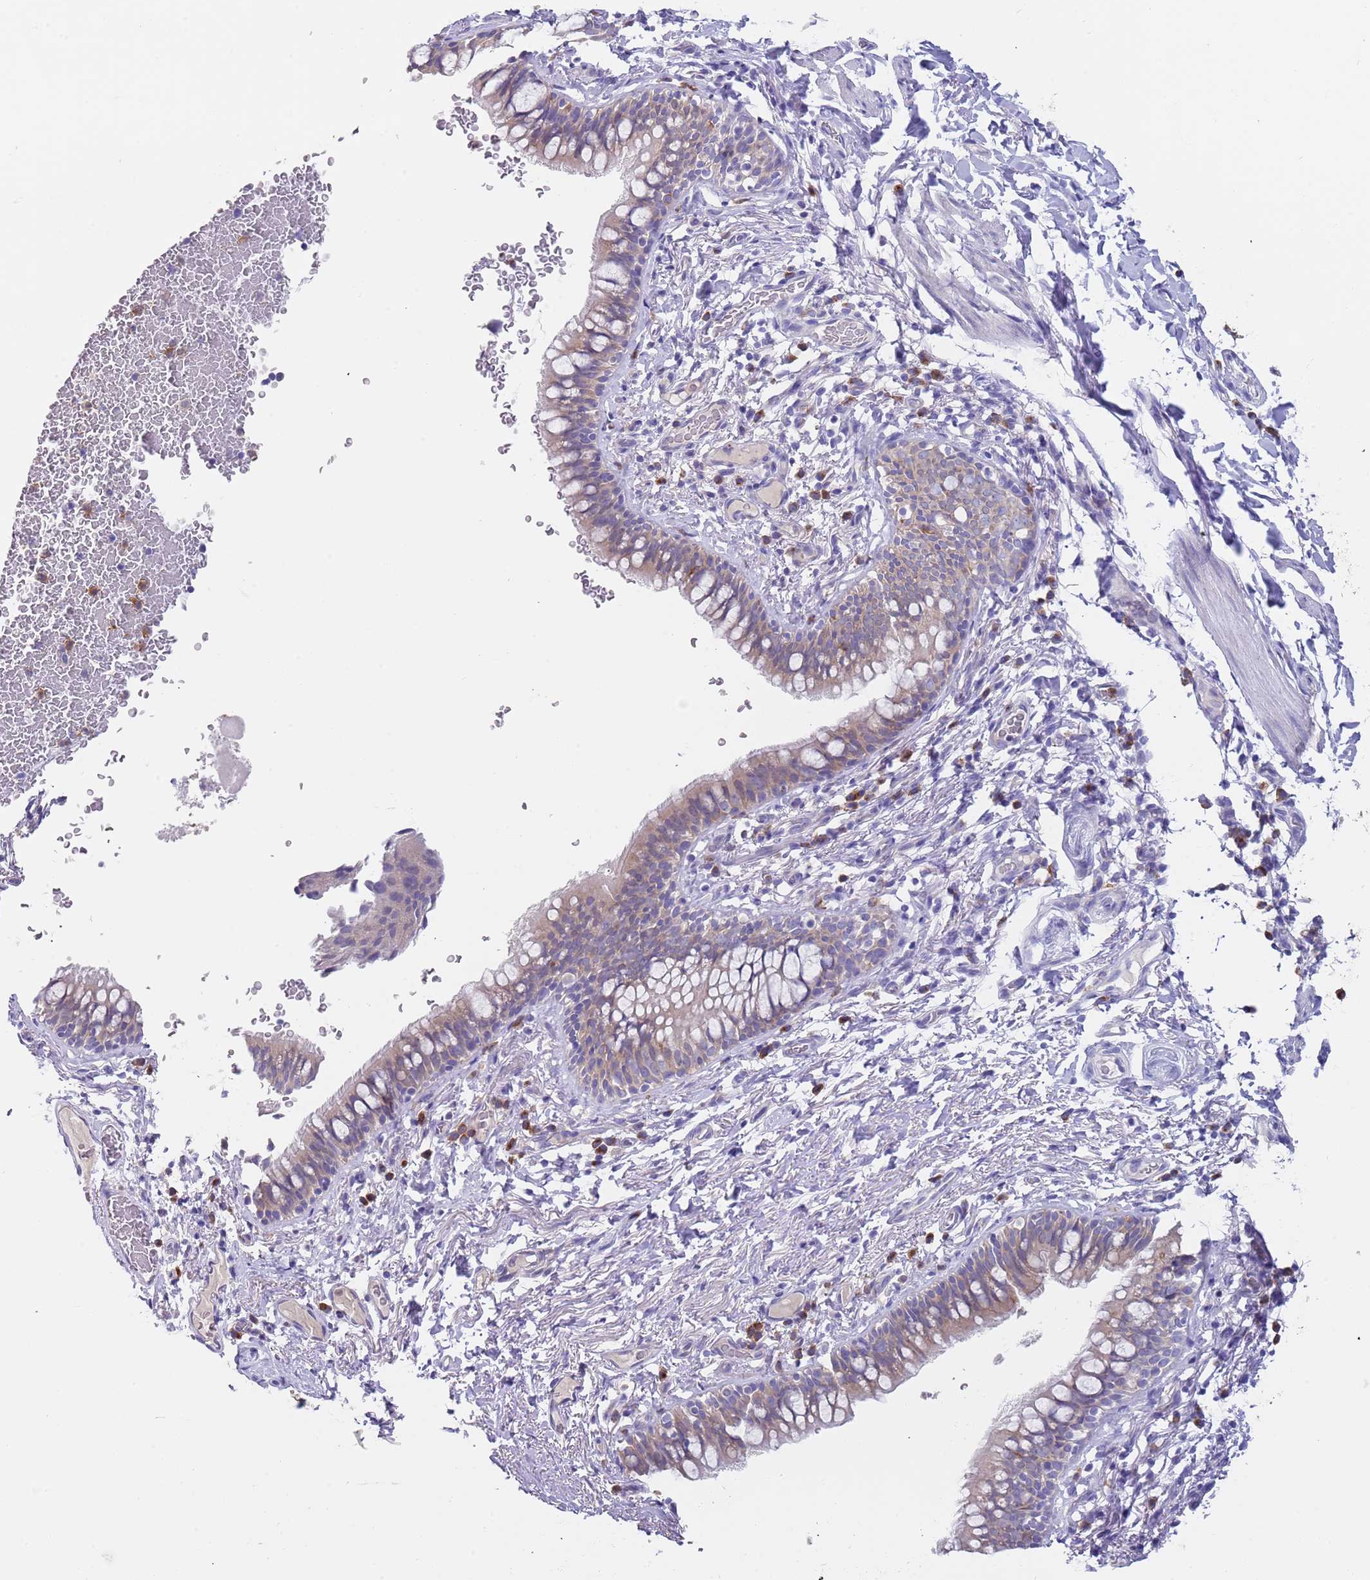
{"staining": {"intensity": "weak", "quantity": ">75%", "location": "cytoplasmic/membranous"}, "tissue": "bronchus", "cell_type": "Respiratory epithelial cells", "image_type": "normal", "snomed": [{"axis": "morphology", "description": "Normal tissue, NOS"}, {"axis": "topography", "description": "Cartilage tissue"}, {"axis": "topography", "description": "Bronchus"}], "caption": "DAB (3,3'-diaminobenzidine) immunohistochemical staining of unremarkable bronchus reveals weak cytoplasmic/membranous protein staining in about >75% of respiratory epithelial cells.", "gene": "TYW1B", "patient": {"sex": "female", "age": 36}}